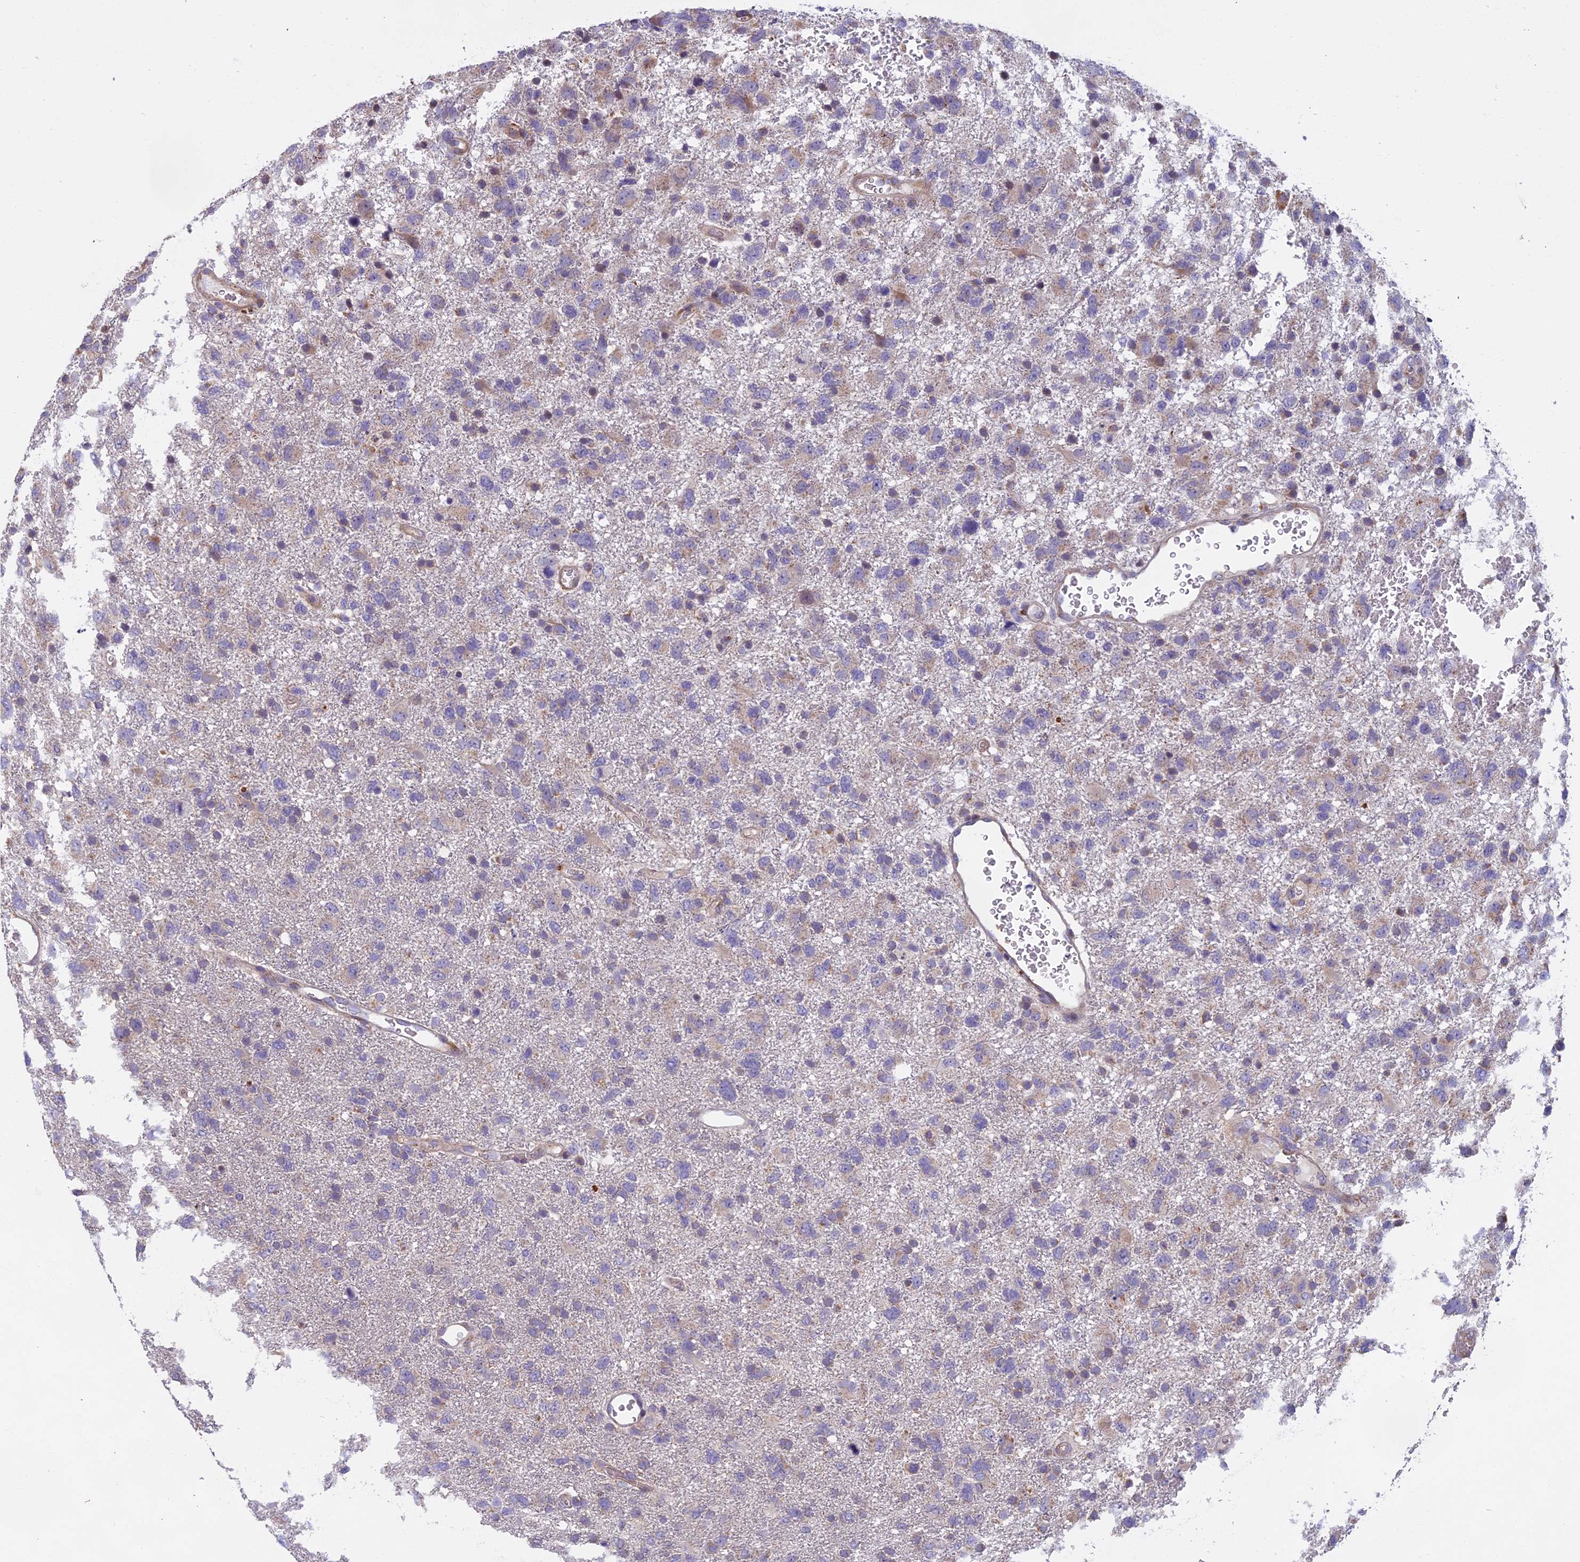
{"staining": {"intensity": "negative", "quantity": "none", "location": "none"}, "tissue": "glioma", "cell_type": "Tumor cells", "image_type": "cancer", "snomed": [{"axis": "morphology", "description": "Glioma, malignant, High grade"}, {"axis": "topography", "description": "Brain"}], "caption": "Immunohistochemical staining of human glioma shows no significant staining in tumor cells.", "gene": "EDAR", "patient": {"sex": "male", "age": 61}}